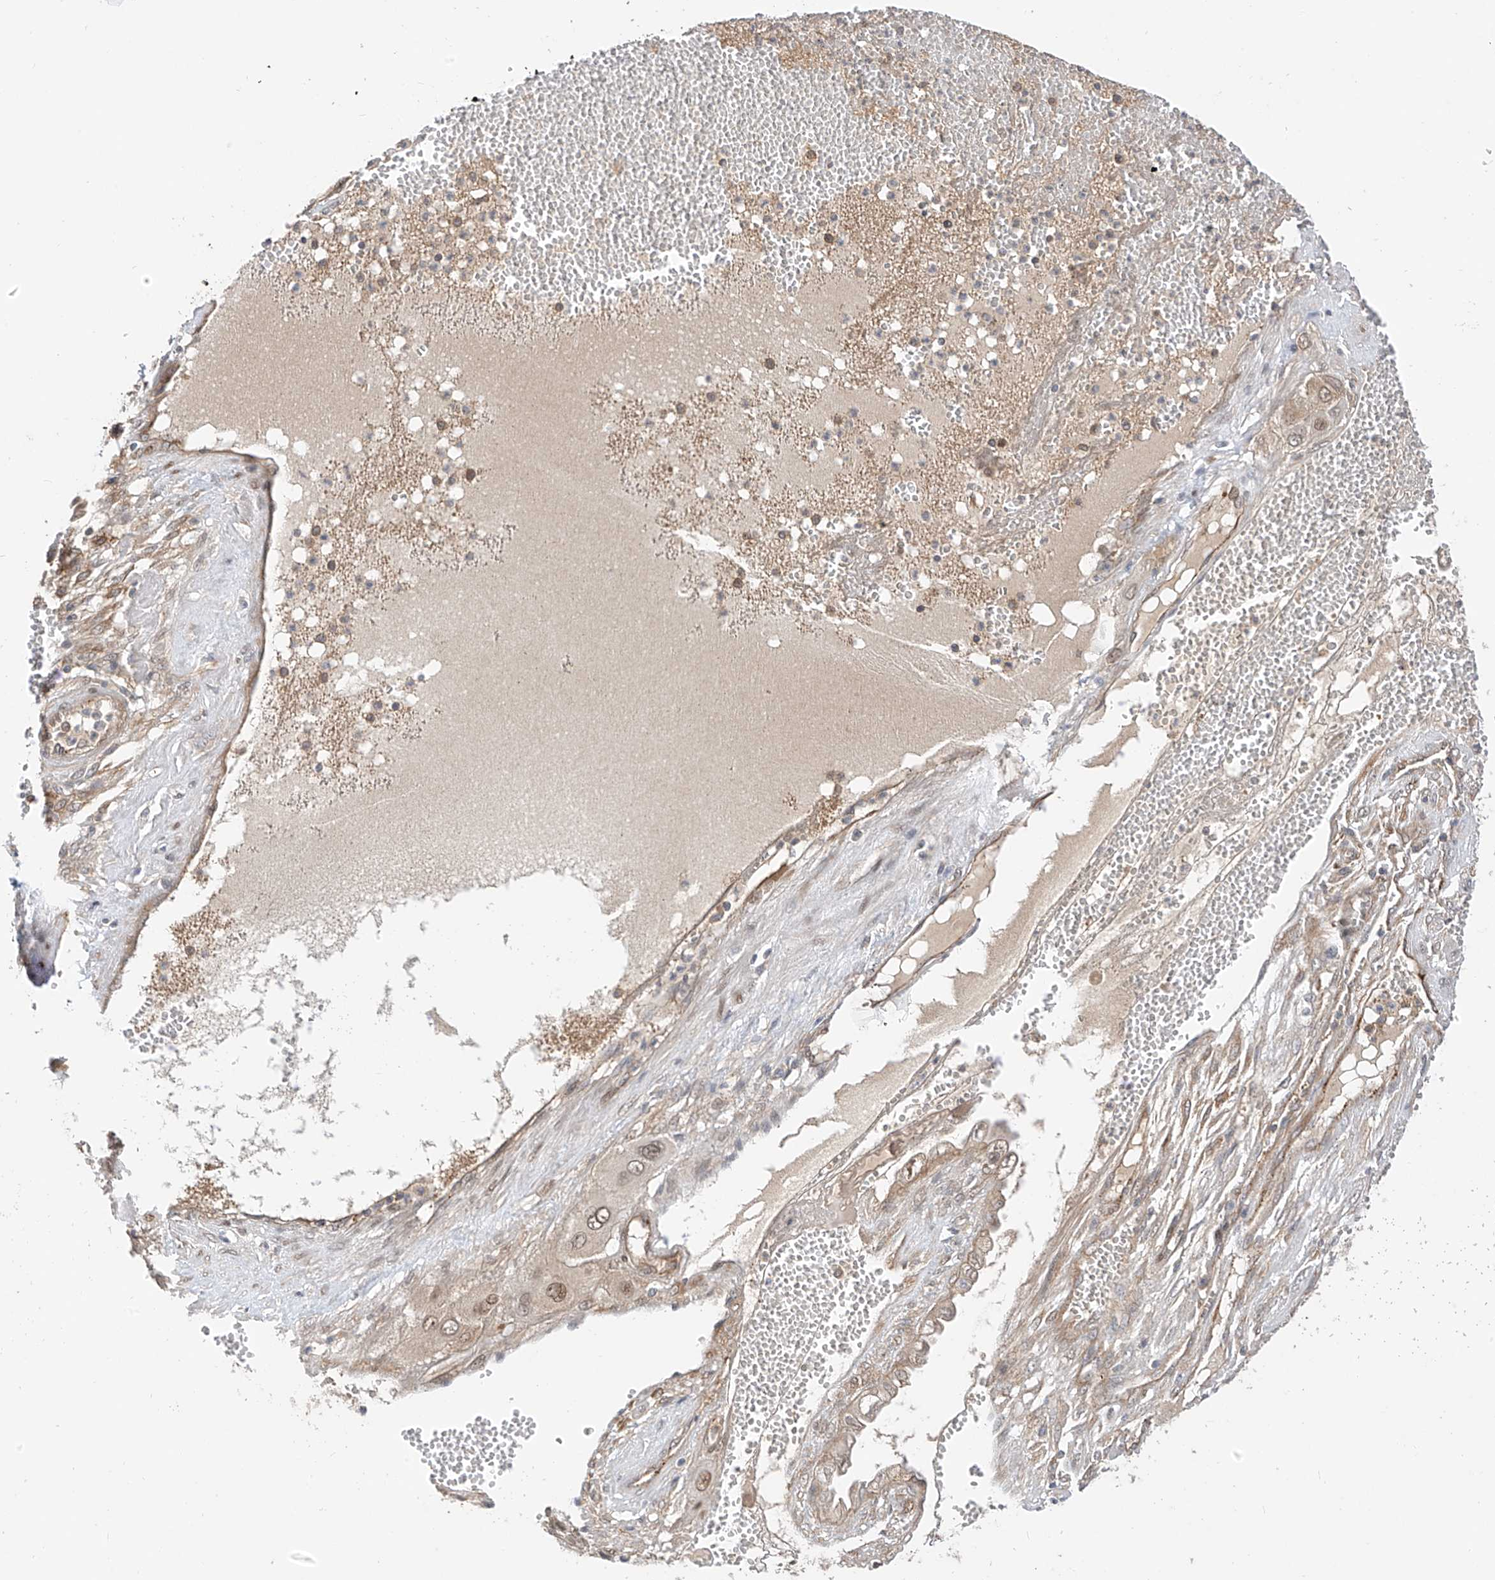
{"staining": {"intensity": "moderate", "quantity": "25%-75%", "location": "nuclear"}, "tissue": "cervical cancer", "cell_type": "Tumor cells", "image_type": "cancer", "snomed": [{"axis": "morphology", "description": "Squamous cell carcinoma, NOS"}, {"axis": "topography", "description": "Cervix"}], "caption": "Moderate nuclear protein positivity is present in approximately 25%-75% of tumor cells in cervical cancer.", "gene": "MRTFA", "patient": {"sex": "female", "age": 34}}